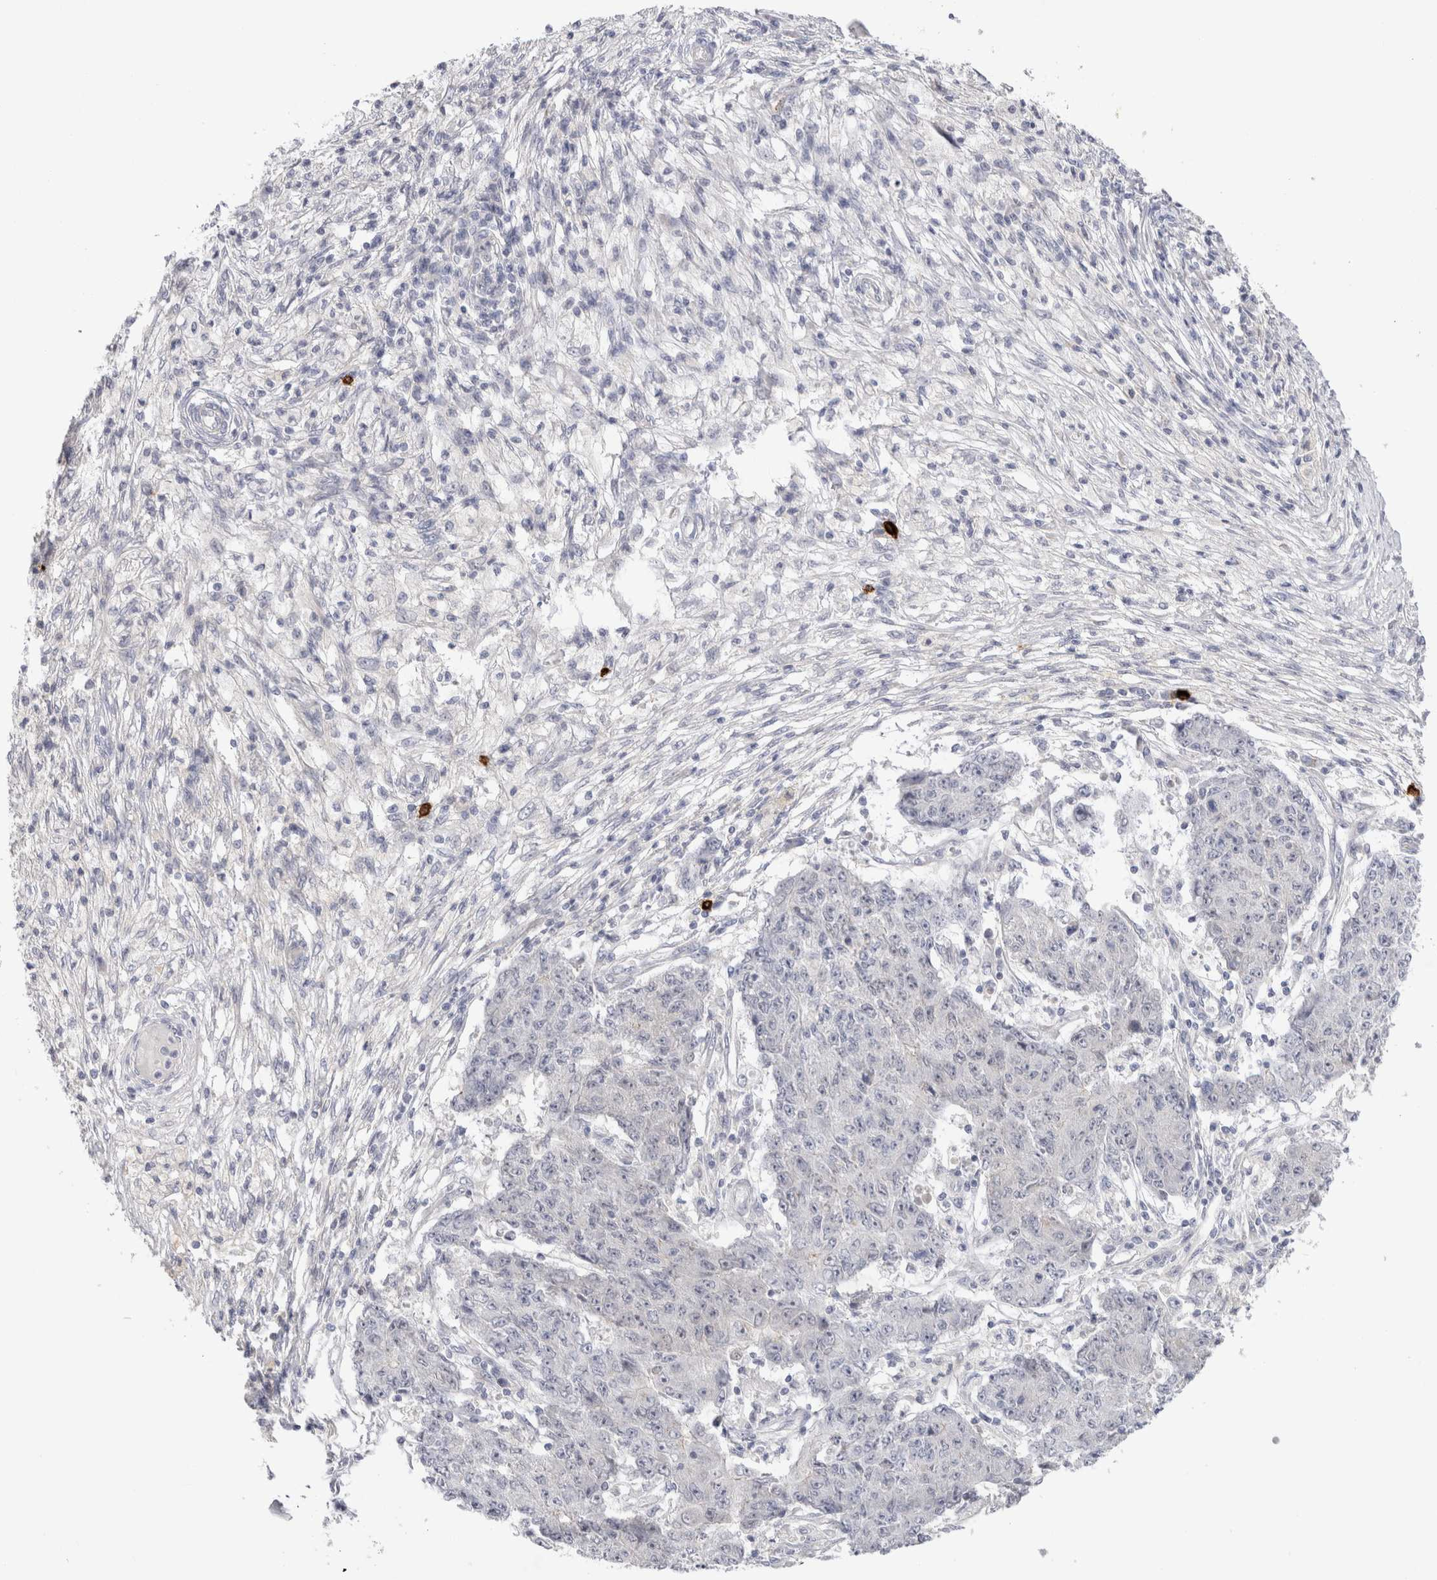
{"staining": {"intensity": "negative", "quantity": "none", "location": "none"}, "tissue": "ovarian cancer", "cell_type": "Tumor cells", "image_type": "cancer", "snomed": [{"axis": "morphology", "description": "Carcinoma, endometroid"}, {"axis": "topography", "description": "Ovary"}], "caption": "Human ovarian cancer stained for a protein using immunohistochemistry (IHC) displays no staining in tumor cells.", "gene": "SPINK2", "patient": {"sex": "female", "age": 42}}